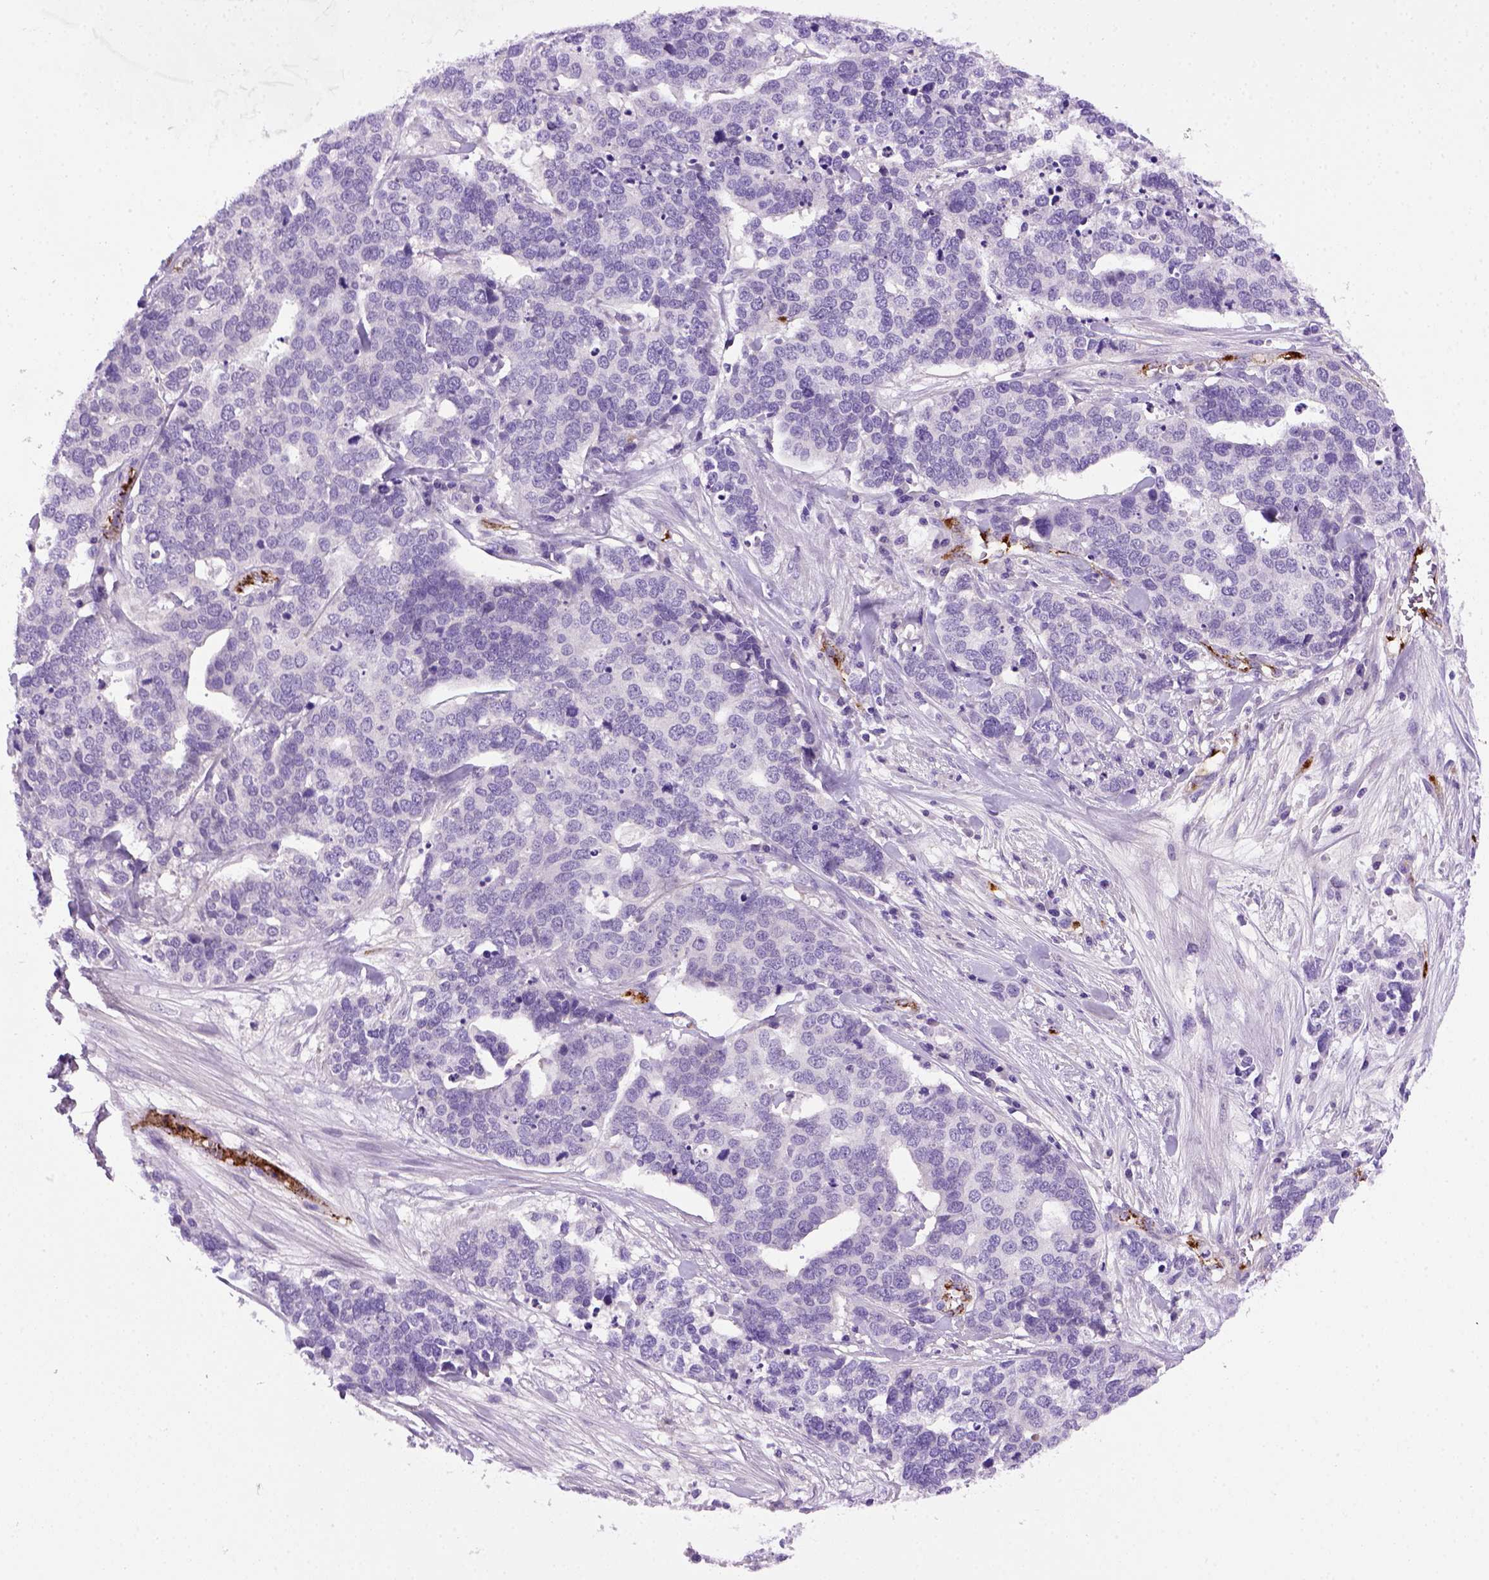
{"staining": {"intensity": "negative", "quantity": "none", "location": "none"}, "tissue": "ovarian cancer", "cell_type": "Tumor cells", "image_type": "cancer", "snomed": [{"axis": "morphology", "description": "Carcinoma, endometroid"}, {"axis": "topography", "description": "Ovary"}], "caption": "IHC image of neoplastic tissue: ovarian cancer (endometroid carcinoma) stained with DAB shows no significant protein expression in tumor cells. Nuclei are stained in blue.", "gene": "VWF", "patient": {"sex": "female", "age": 65}}